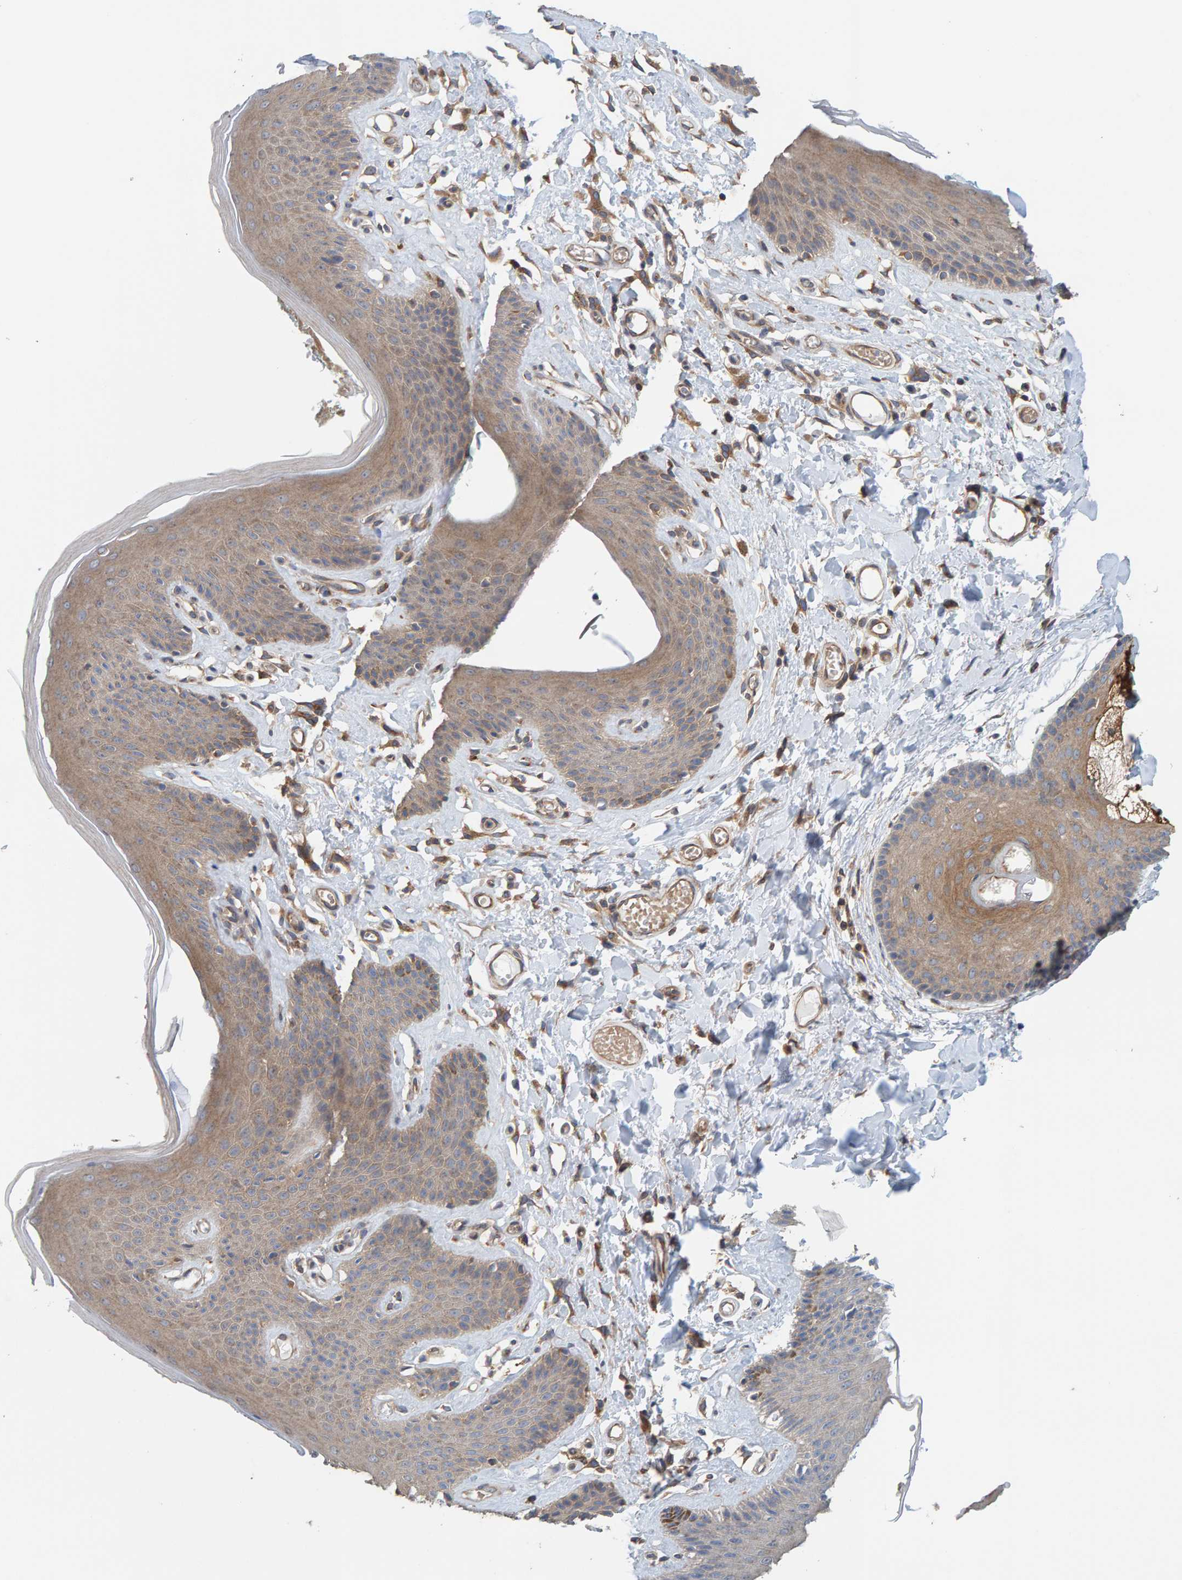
{"staining": {"intensity": "moderate", "quantity": "25%-75%", "location": "cytoplasmic/membranous"}, "tissue": "skin", "cell_type": "Epidermal cells", "image_type": "normal", "snomed": [{"axis": "morphology", "description": "Normal tissue, NOS"}, {"axis": "topography", "description": "Vulva"}], "caption": "Immunohistochemistry of normal human skin displays medium levels of moderate cytoplasmic/membranous staining in about 25%-75% of epidermal cells.", "gene": "UBAP1", "patient": {"sex": "female", "age": 73}}